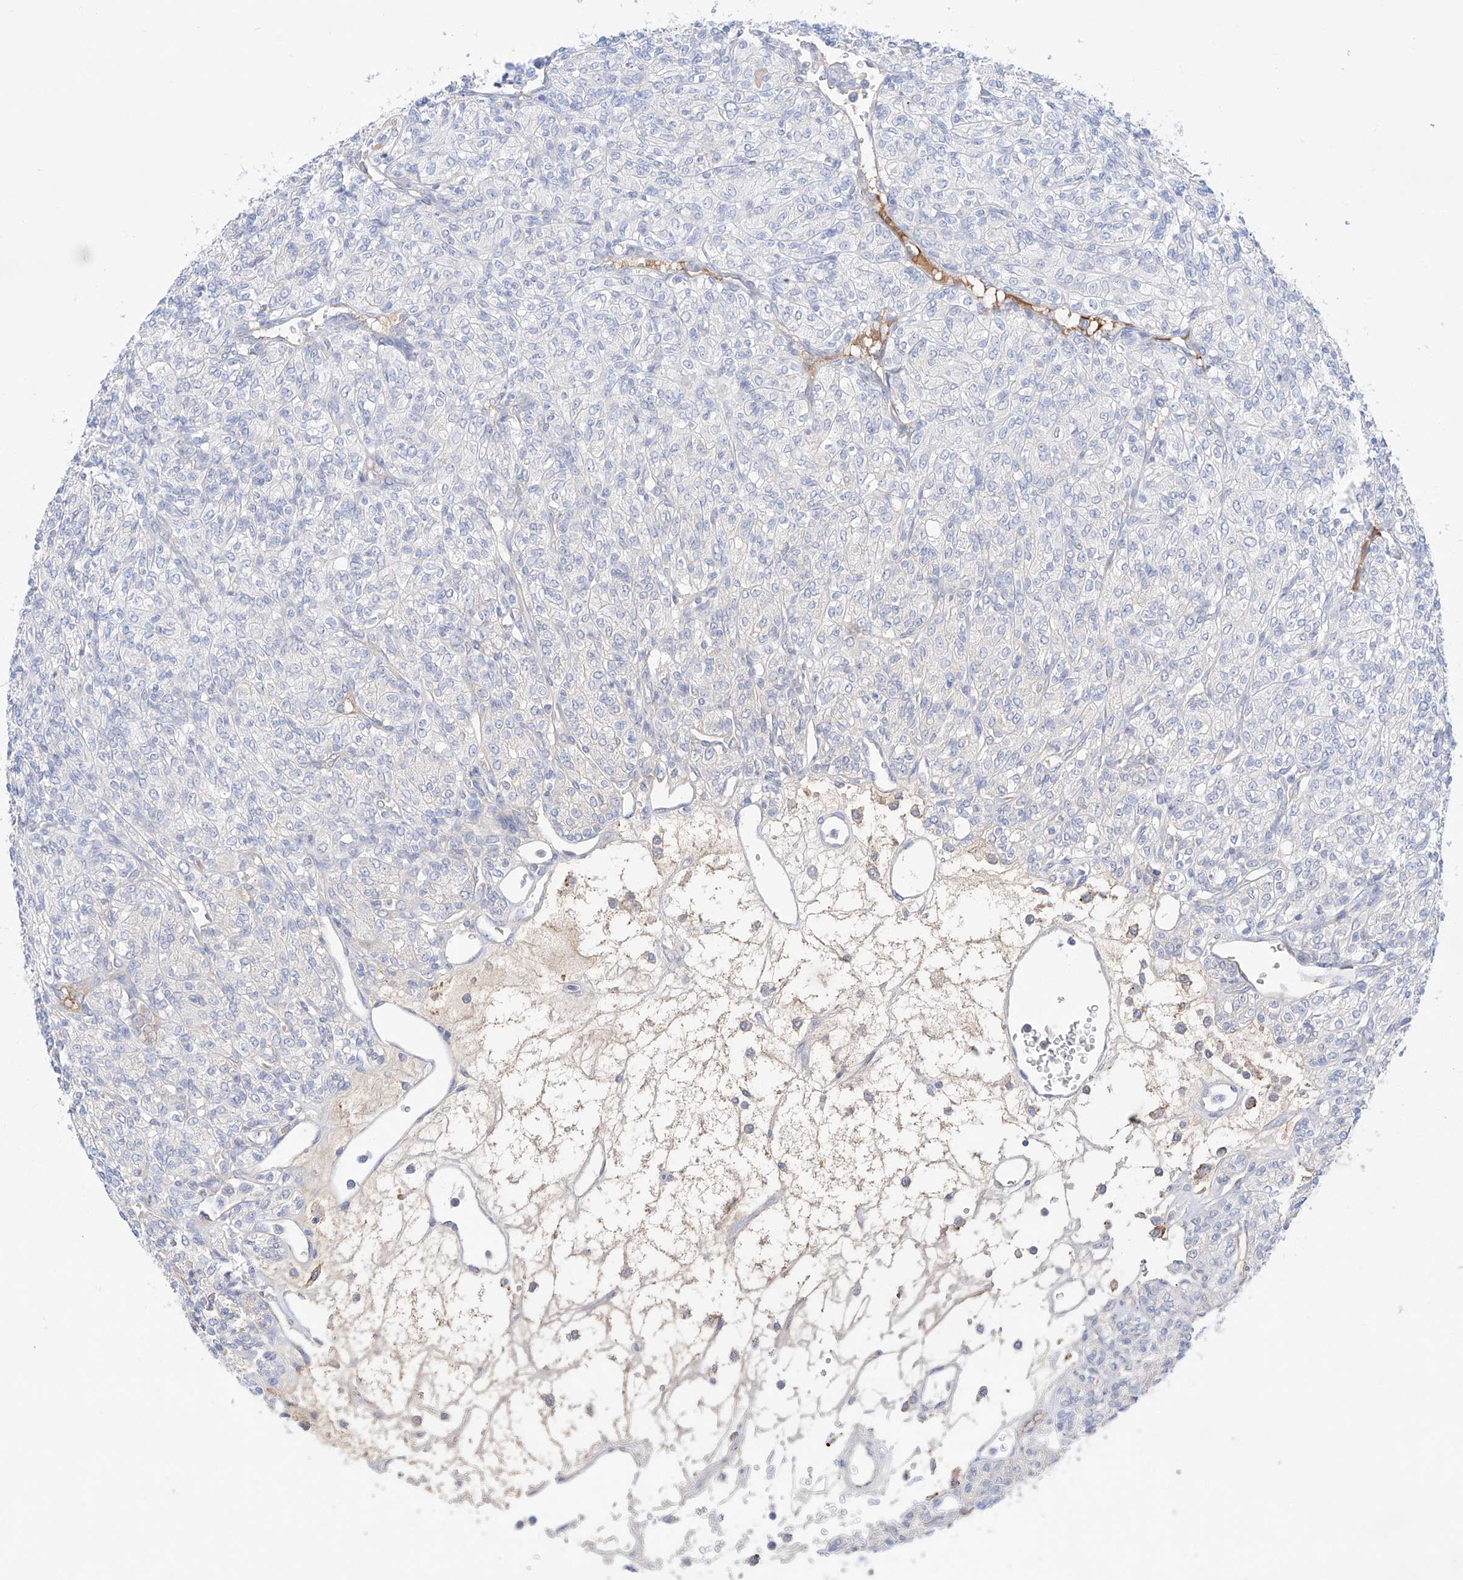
{"staining": {"intensity": "negative", "quantity": "none", "location": "none"}, "tissue": "renal cancer", "cell_type": "Tumor cells", "image_type": "cancer", "snomed": [{"axis": "morphology", "description": "Adenocarcinoma, NOS"}, {"axis": "topography", "description": "Kidney"}], "caption": "Tumor cells show no significant staining in renal cancer (adenocarcinoma).", "gene": "PGGT1B", "patient": {"sex": "male", "age": 77}}